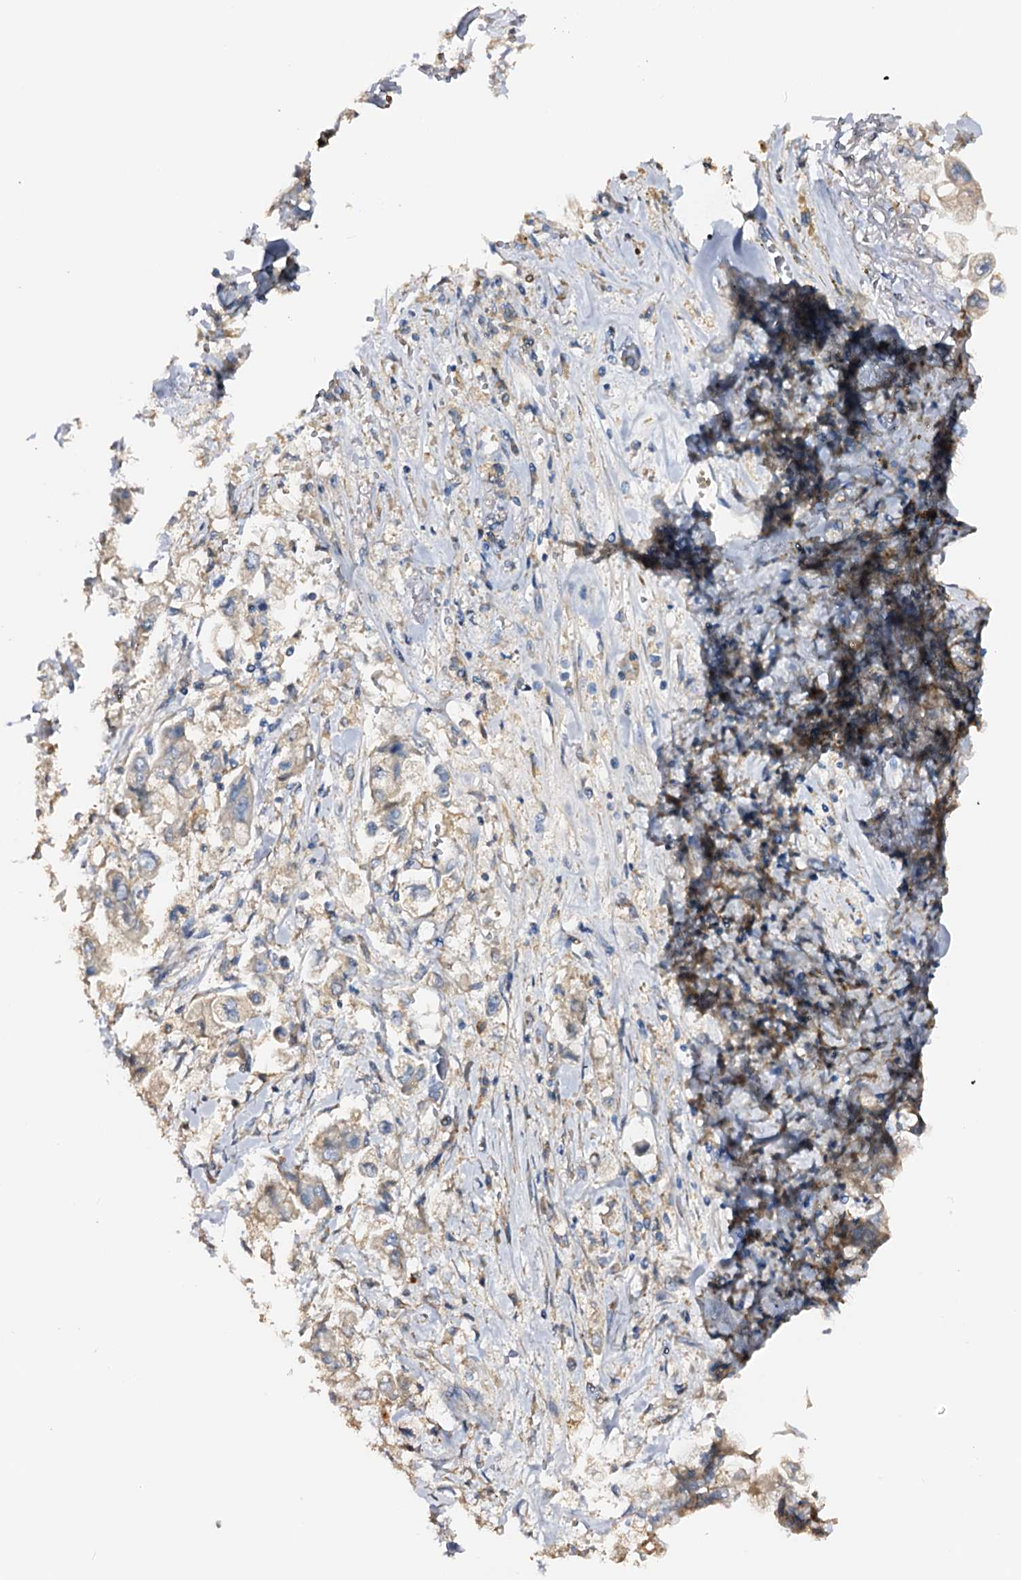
{"staining": {"intensity": "negative", "quantity": "none", "location": "none"}, "tissue": "stomach cancer", "cell_type": "Tumor cells", "image_type": "cancer", "snomed": [{"axis": "morphology", "description": "Adenocarcinoma, NOS"}, {"axis": "topography", "description": "Stomach"}], "caption": "This is an immunohistochemistry image of human adenocarcinoma (stomach). There is no positivity in tumor cells.", "gene": "DMXL2", "patient": {"sex": "male", "age": 62}}